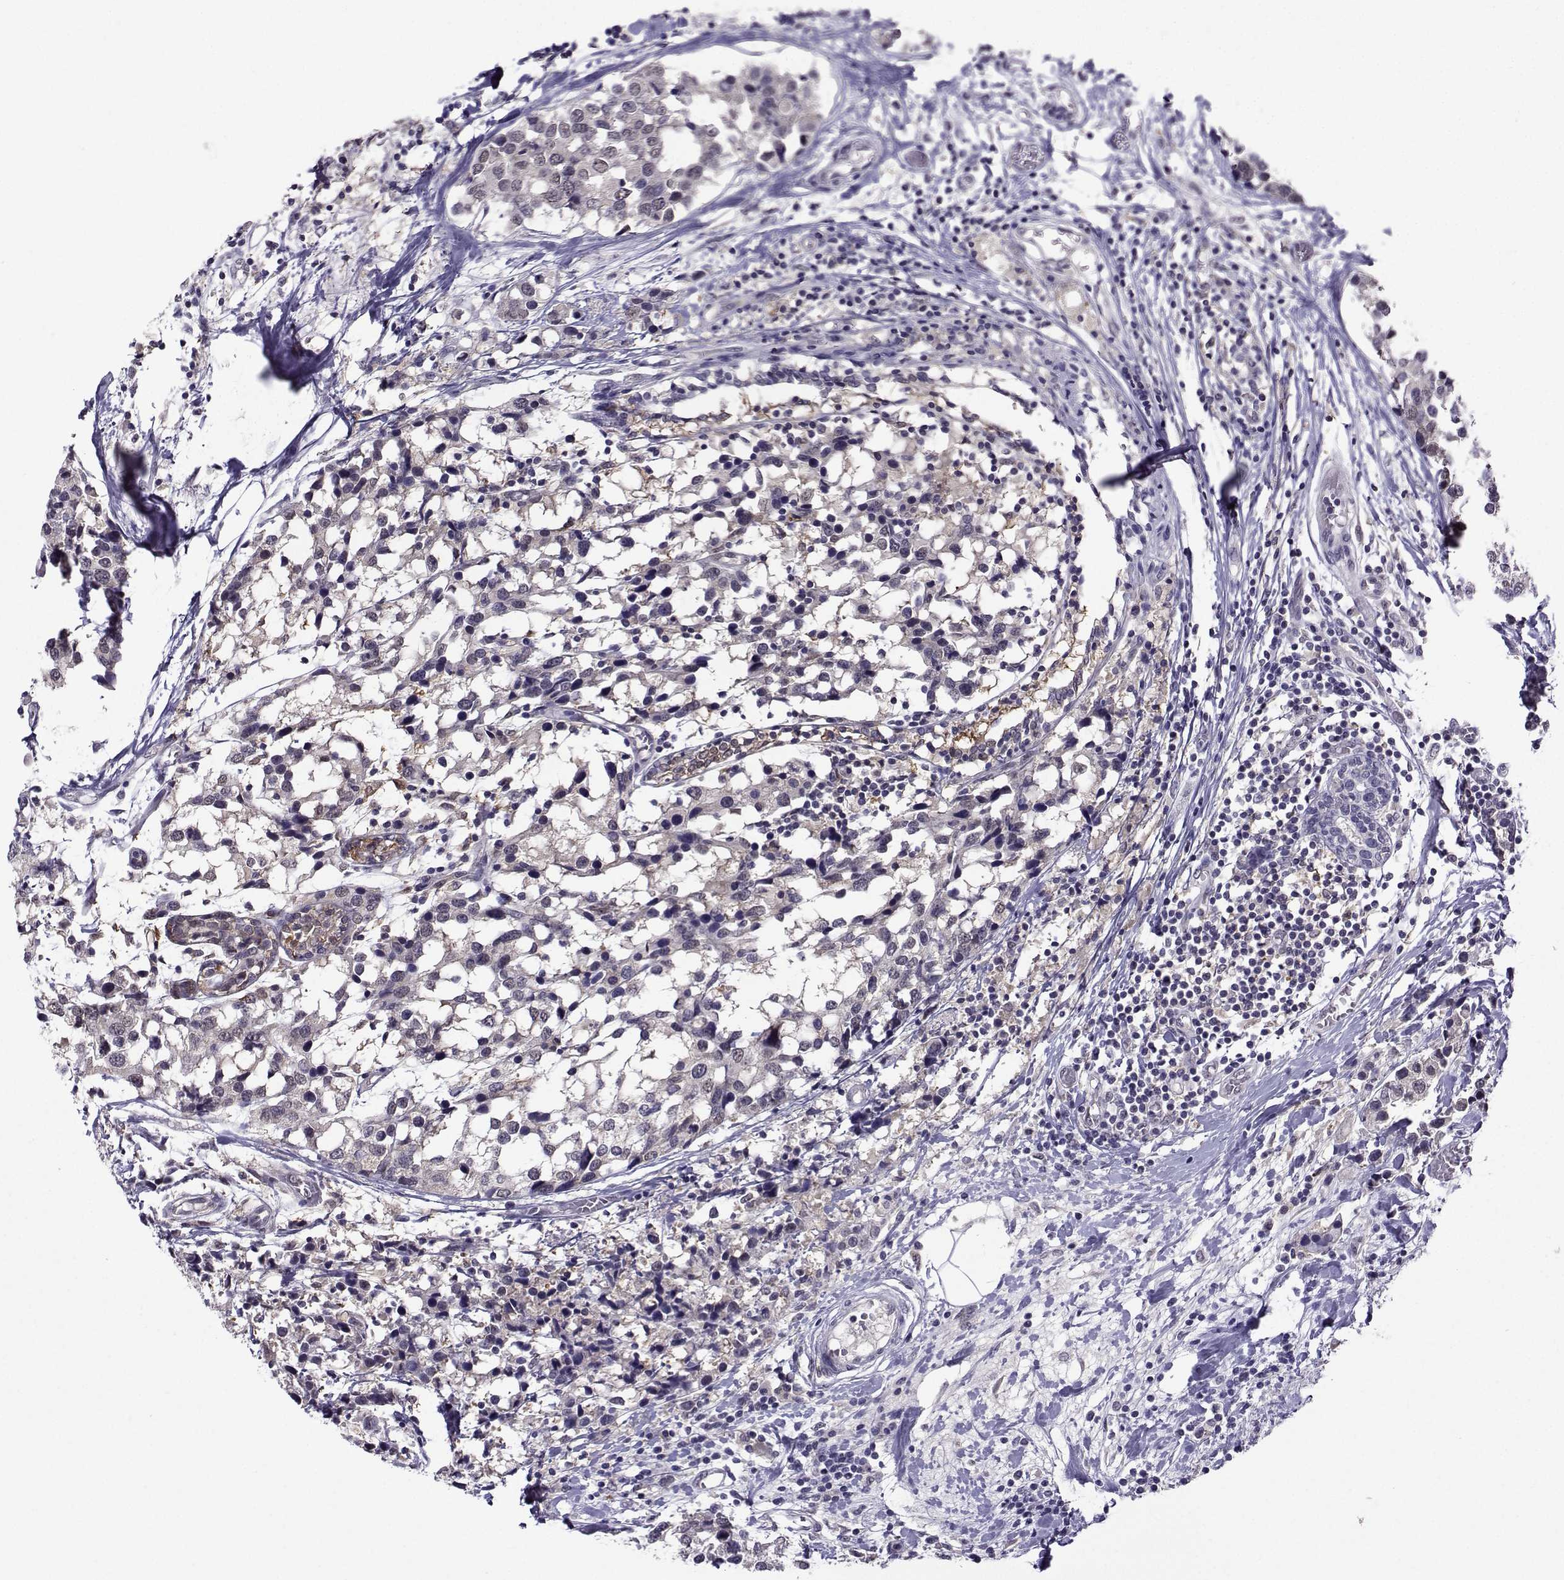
{"staining": {"intensity": "negative", "quantity": "none", "location": "none"}, "tissue": "breast cancer", "cell_type": "Tumor cells", "image_type": "cancer", "snomed": [{"axis": "morphology", "description": "Lobular carcinoma"}, {"axis": "topography", "description": "Breast"}], "caption": "This is a photomicrograph of immunohistochemistry (IHC) staining of breast cancer, which shows no staining in tumor cells.", "gene": "DDX20", "patient": {"sex": "female", "age": 59}}